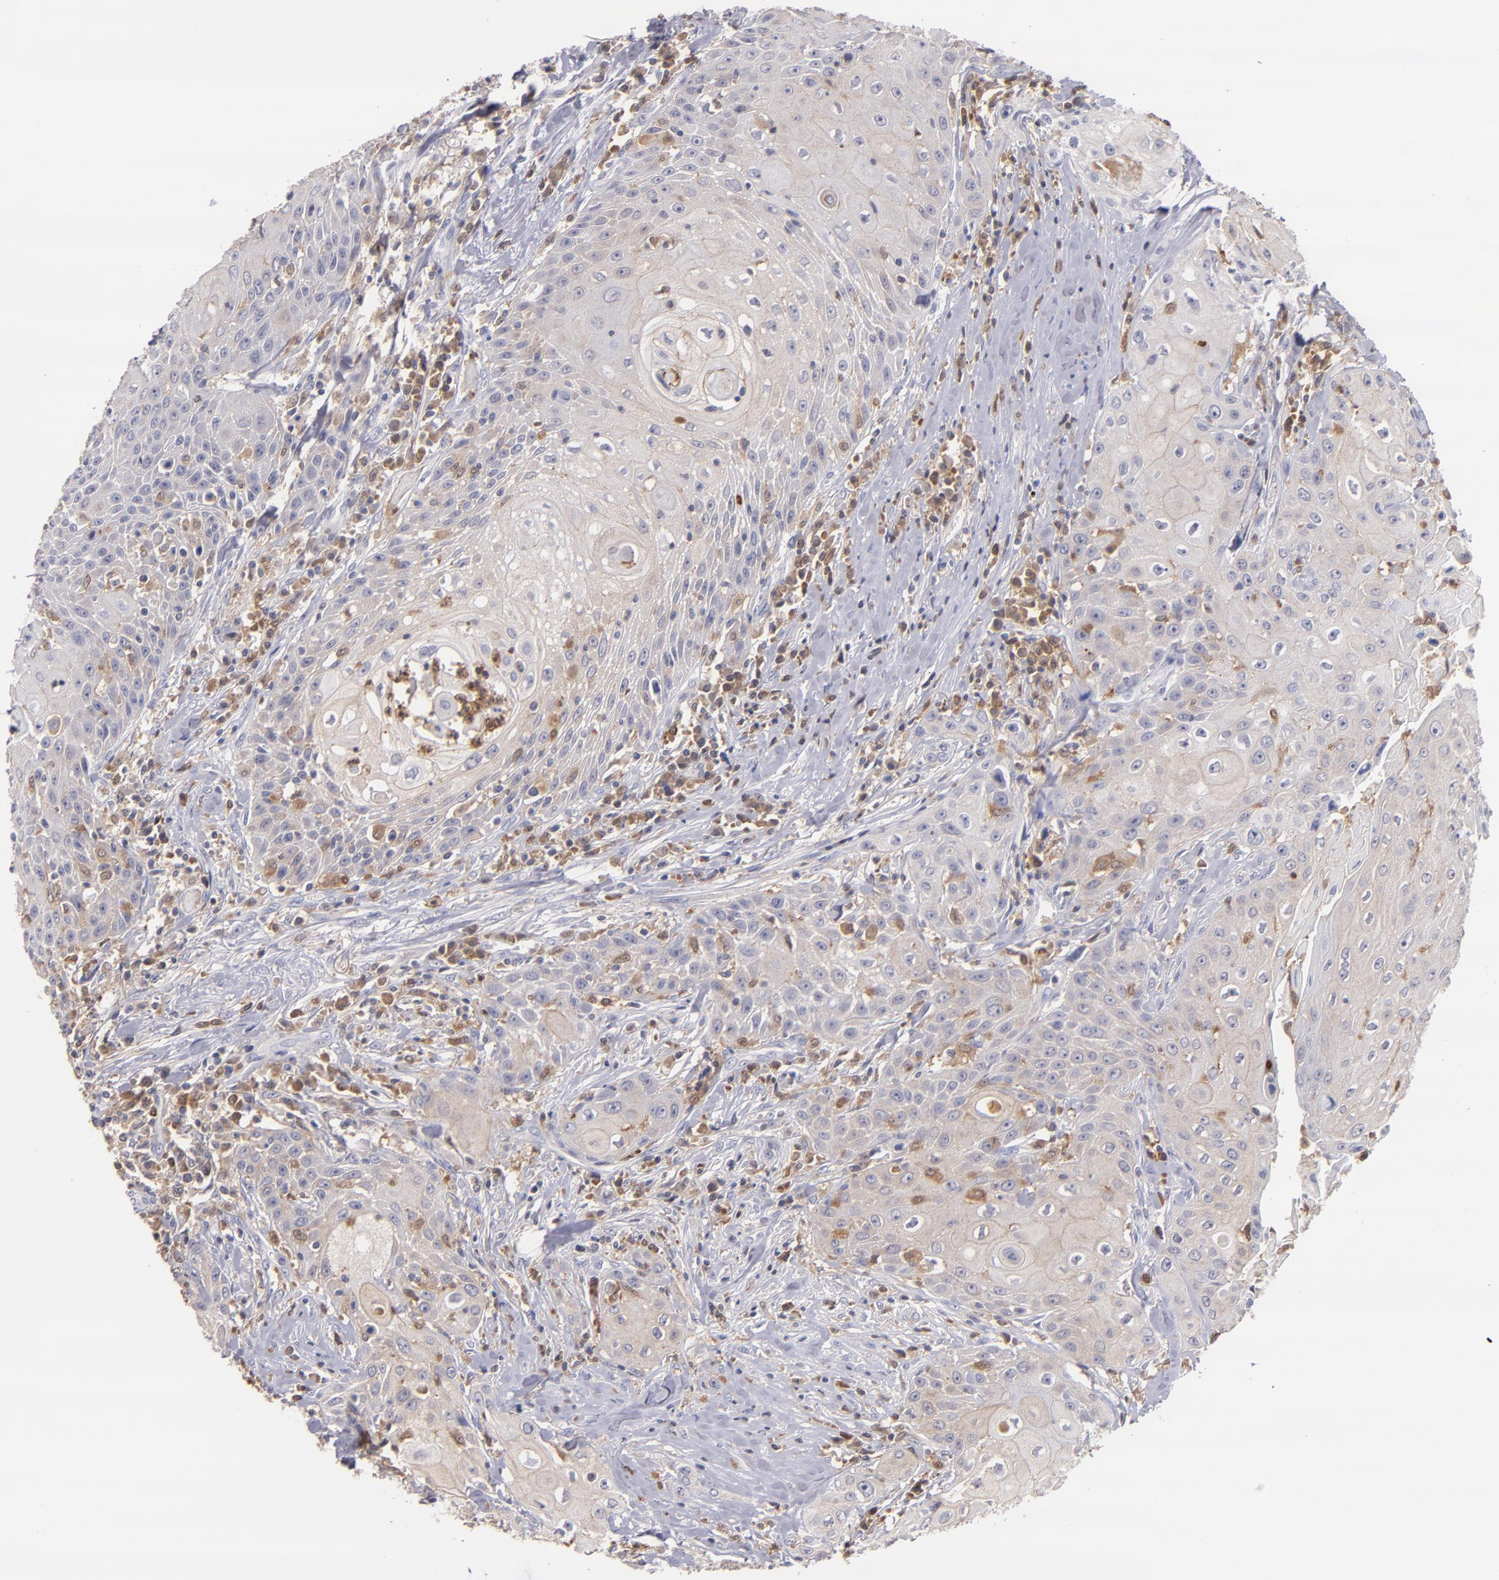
{"staining": {"intensity": "weak", "quantity": "25%-75%", "location": "cytoplasmic/membranous"}, "tissue": "head and neck cancer", "cell_type": "Tumor cells", "image_type": "cancer", "snomed": [{"axis": "morphology", "description": "Squamous cell carcinoma, NOS"}, {"axis": "topography", "description": "Oral tissue"}, {"axis": "topography", "description": "Head-Neck"}], "caption": "A low amount of weak cytoplasmic/membranous positivity is present in about 25%-75% of tumor cells in head and neck cancer (squamous cell carcinoma) tissue.", "gene": "PRKCD", "patient": {"sex": "female", "age": 82}}